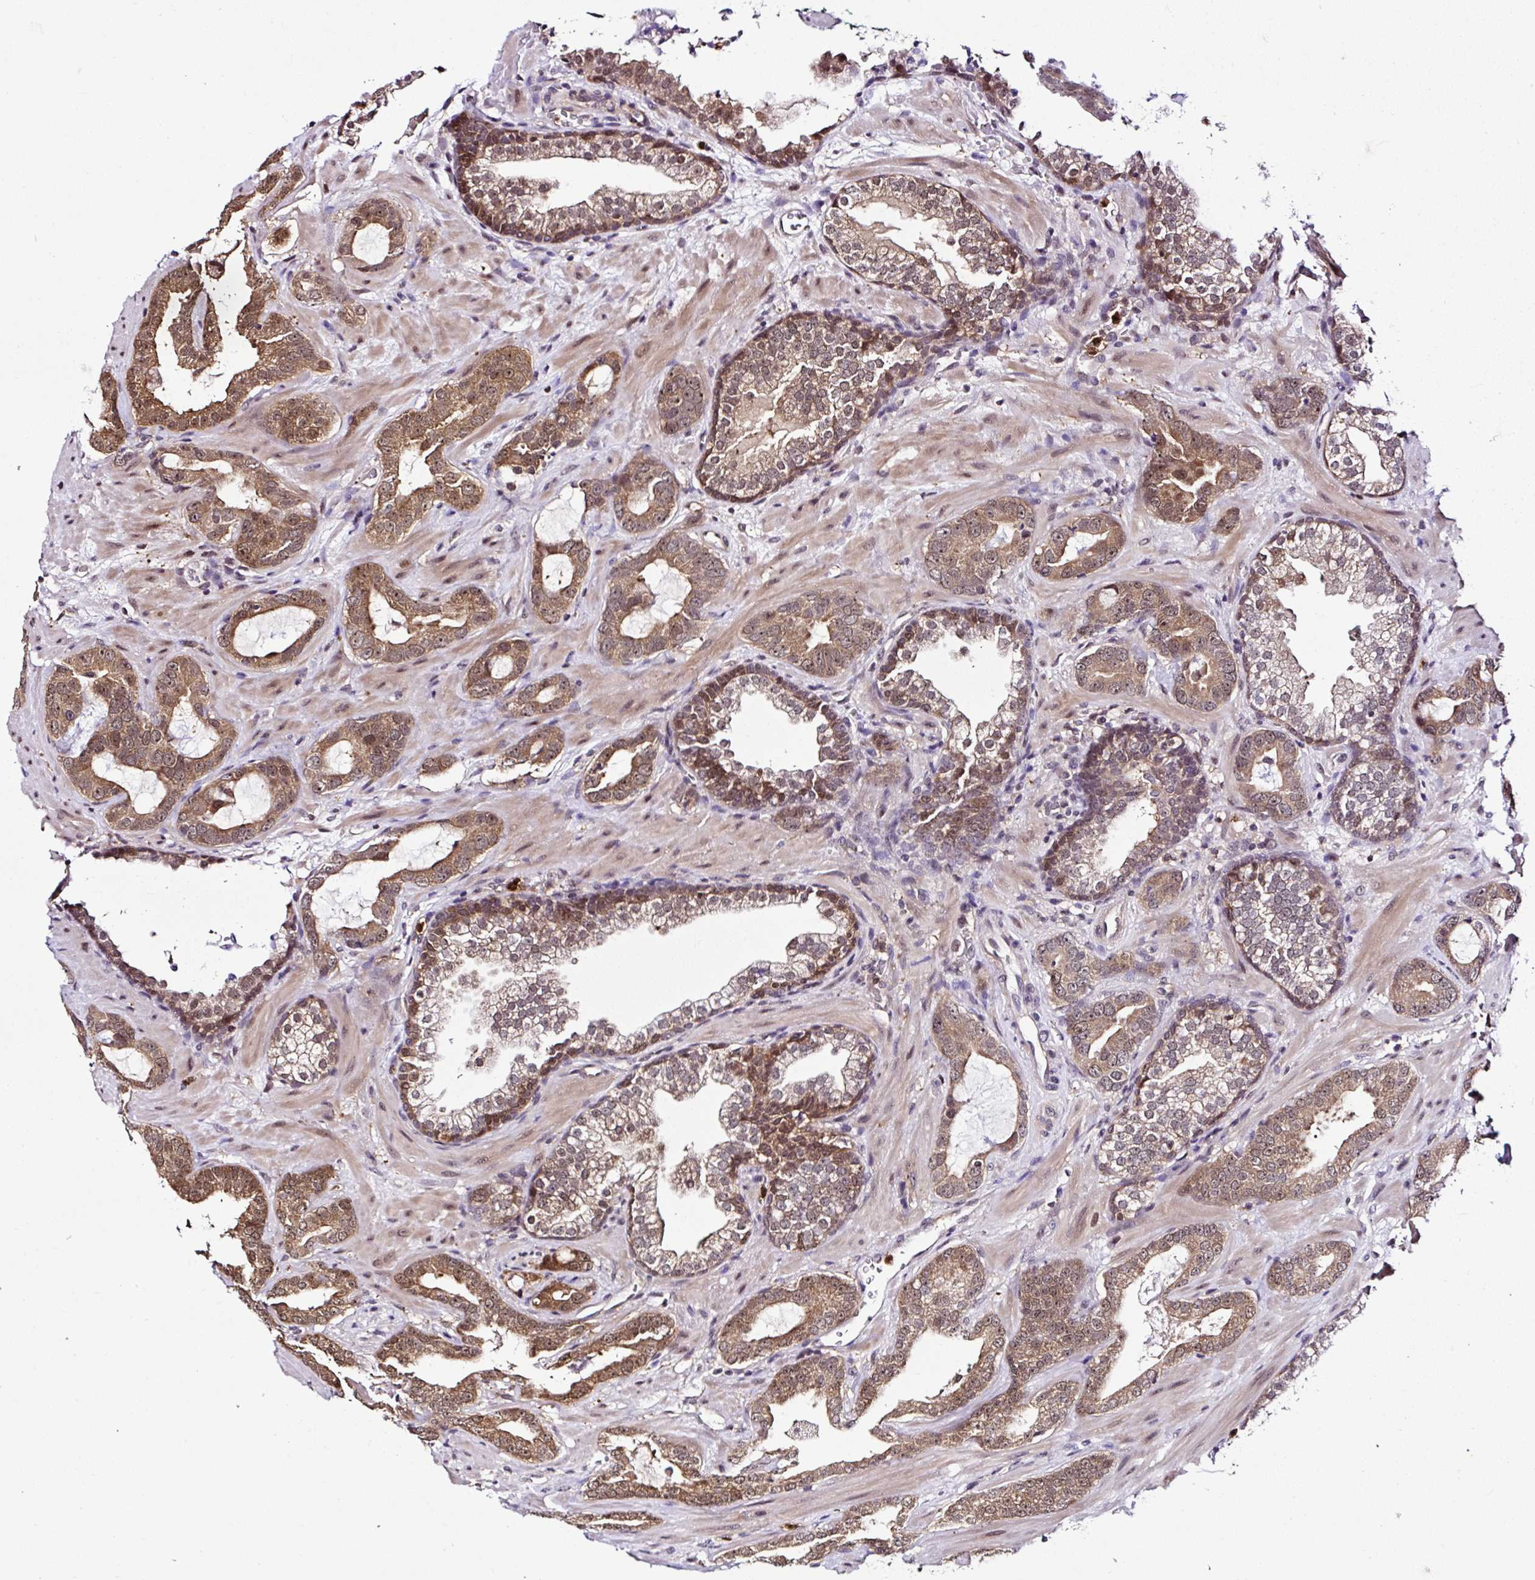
{"staining": {"intensity": "moderate", "quantity": ">75%", "location": "cytoplasmic/membranous,nuclear"}, "tissue": "prostate cancer", "cell_type": "Tumor cells", "image_type": "cancer", "snomed": [{"axis": "morphology", "description": "Adenocarcinoma, Low grade"}, {"axis": "topography", "description": "Prostate"}], "caption": "IHC of prostate adenocarcinoma (low-grade) exhibits medium levels of moderate cytoplasmic/membranous and nuclear expression in about >75% of tumor cells.", "gene": "PIN4", "patient": {"sex": "male", "age": 62}}